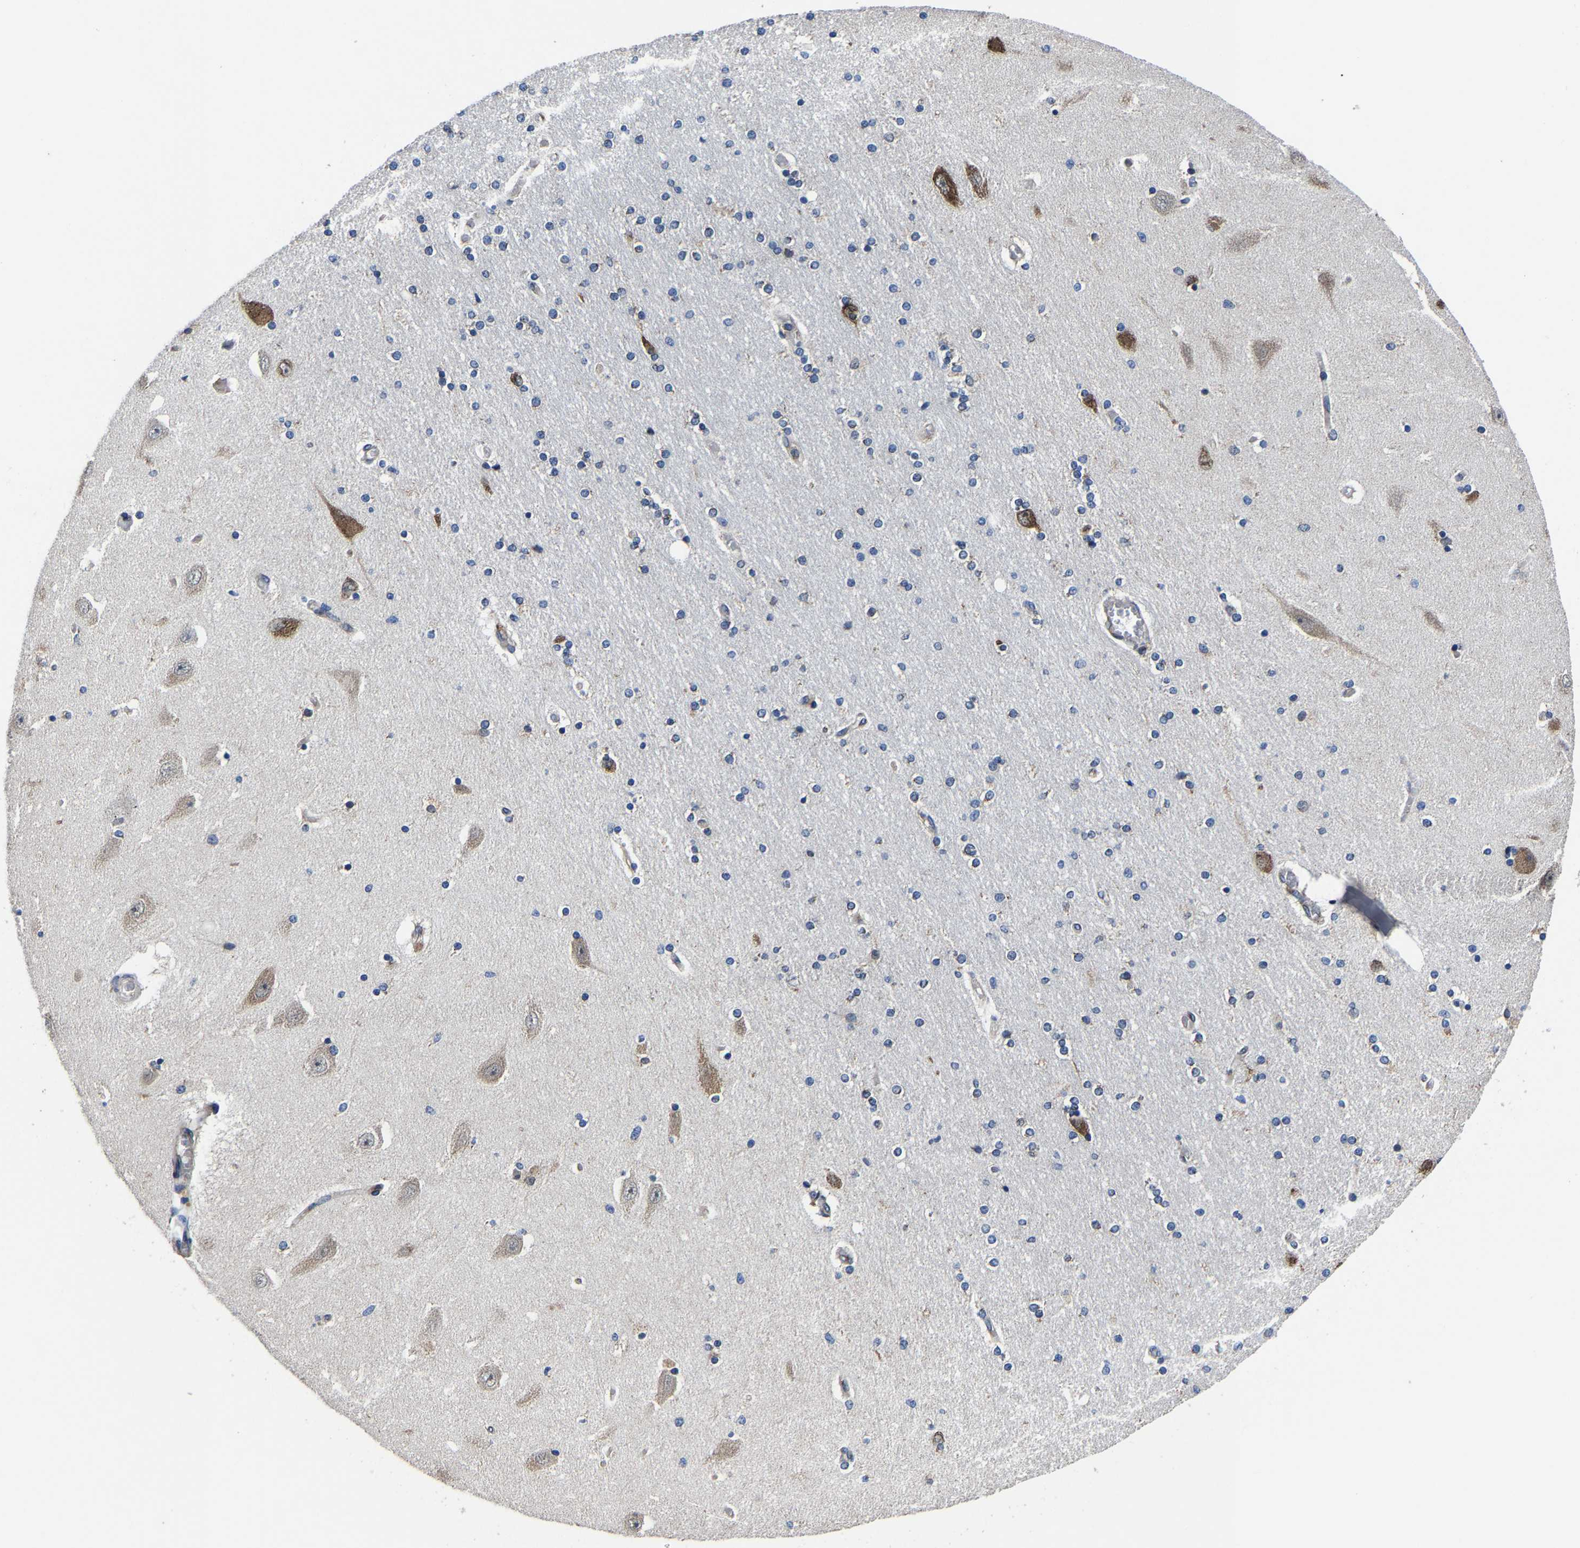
{"staining": {"intensity": "moderate", "quantity": "25%-75%", "location": "cytoplasmic/membranous"}, "tissue": "hippocampus", "cell_type": "Glial cells", "image_type": "normal", "snomed": [{"axis": "morphology", "description": "Normal tissue, NOS"}, {"axis": "topography", "description": "Hippocampus"}], "caption": "A photomicrograph of human hippocampus stained for a protein demonstrates moderate cytoplasmic/membranous brown staining in glial cells.", "gene": "EBAG9", "patient": {"sex": "female", "age": 54}}